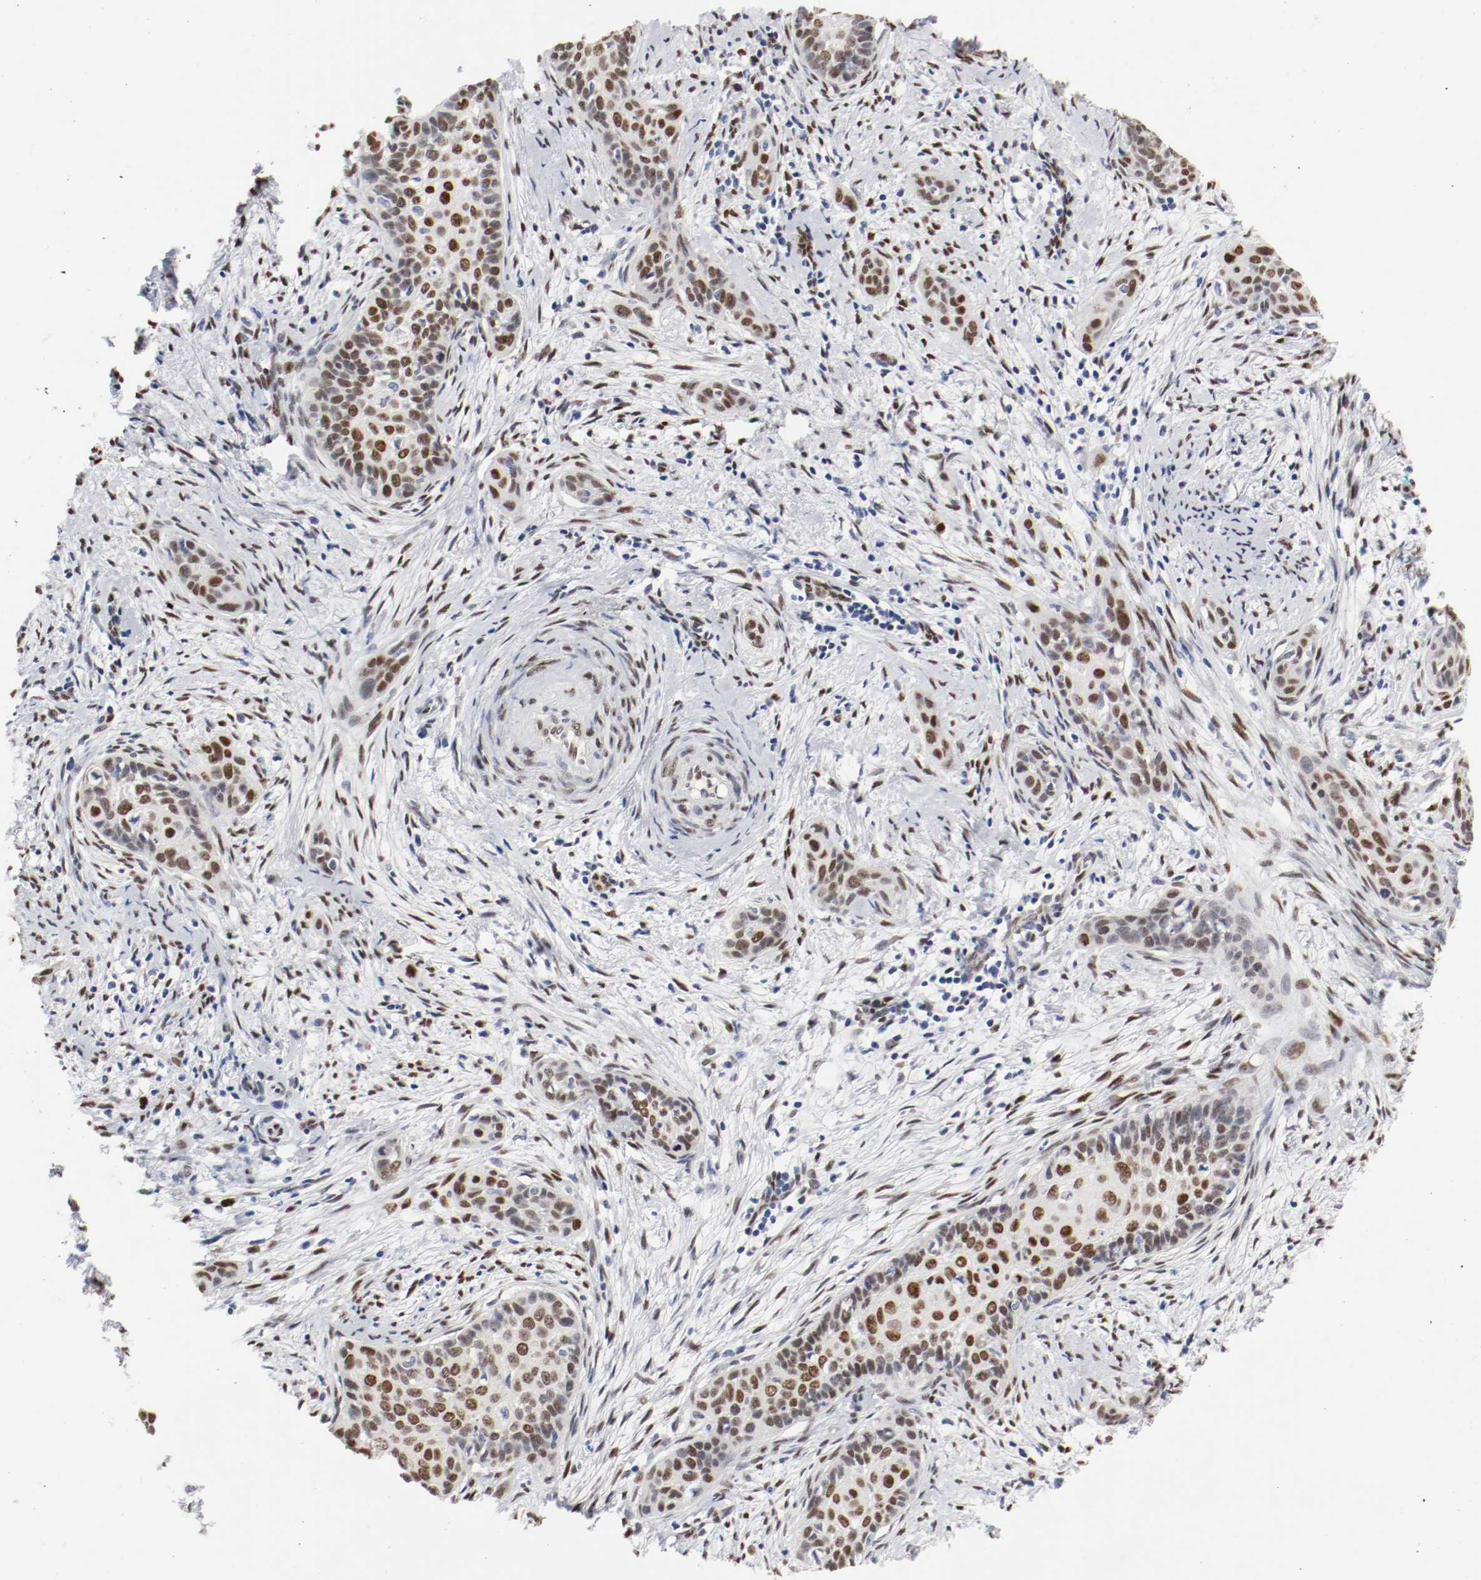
{"staining": {"intensity": "strong", "quantity": "25%-75%", "location": "nuclear"}, "tissue": "cervical cancer", "cell_type": "Tumor cells", "image_type": "cancer", "snomed": [{"axis": "morphology", "description": "Squamous cell carcinoma, NOS"}, {"axis": "topography", "description": "Cervix"}], "caption": "The histopathology image displays immunohistochemical staining of squamous cell carcinoma (cervical). There is strong nuclear staining is present in approximately 25%-75% of tumor cells. The protein of interest is stained brown, and the nuclei are stained in blue (DAB (3,3'-diaminobenzidine) IHC with brightfield microscopy, high magnification).", "gene": "FOSL2", "patient": {"sex": "female", "age": 33}}